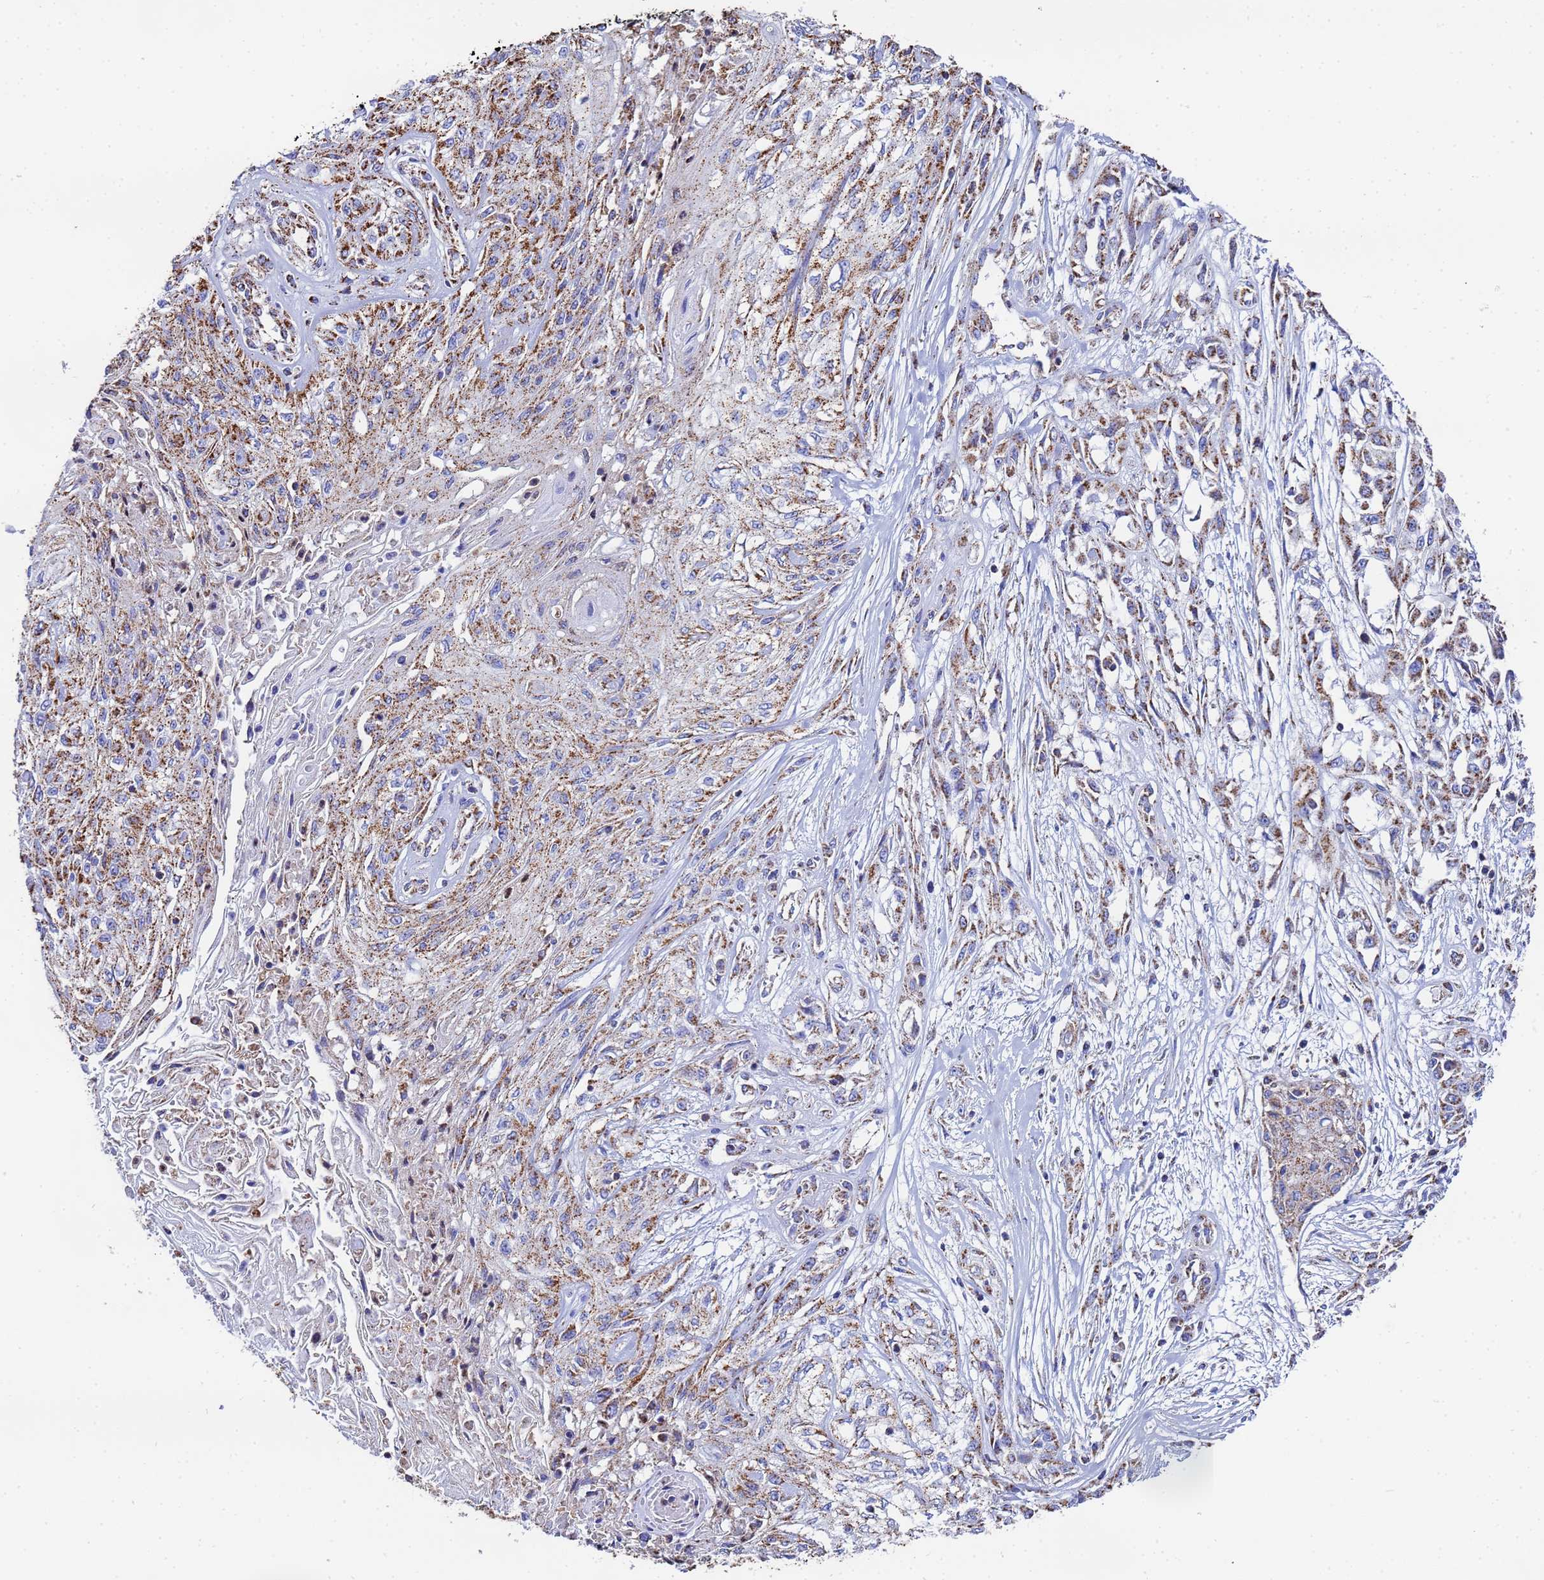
{"staining": {"intensity": "moderate", "quantity": "25%-75%", "location": "cytoplasmic/membranous"}, "tissue": "skin cancer", "cell_type": "Tumor cells", "image_type": "cancer", "snomed": [{"axis": "morphology", "description": "Squamous cell carcinoma, NOS"}, {"axis": "morphology", "description": "Squamous cell carcinoma, metastatic, NOS"}, {"axis": "topography", "description": "Skin"}, {"axis": "topography", "description": "Lymph node"}], "caption": "Skin cancer (metastatic squamous cell carcinoma) tissue exhibits moderate cytoplasmic/membranous expression in about 25%-75% of tumor cells, visualized by immunohistochemistry.", "gene": "GLUD1", "patient": {"sex": "male", "age": 75}}